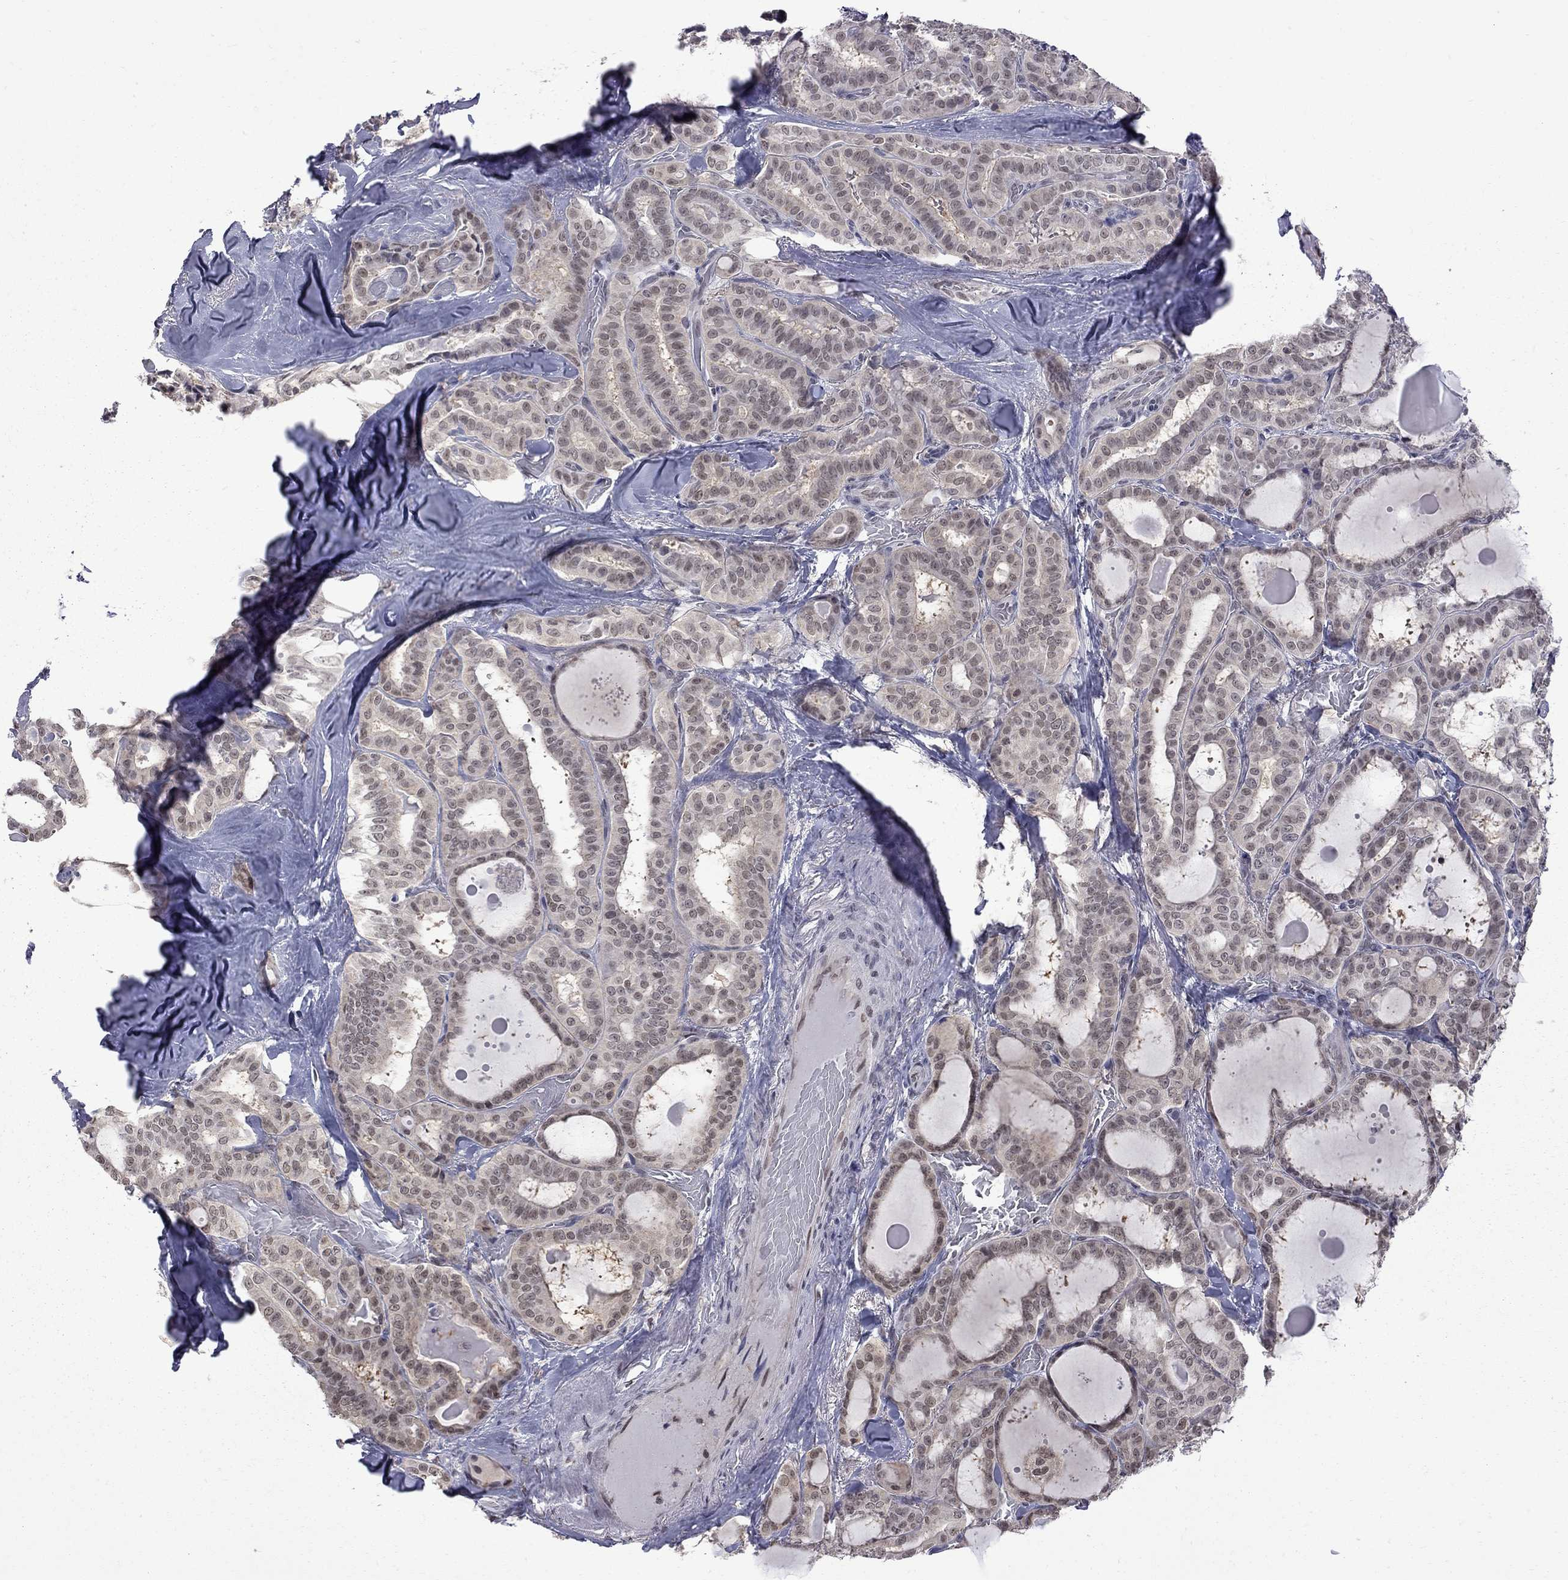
{"staining": {"intensity": "weak", "quantity": "<25%", "location": "cytoplasmic/membranous,nuclear"}, "tissue": "thyroid cancer", "cell_type": "Tumor cells", "image_type": "cancer", "snomed": [{"axis": "morphology", "description": "Papillary adenocarcinoma, NOS"}, {"axis": "topography", "description": "Thyroid gland"}], "caption": "Photomicrograph shows no protein positivity in tumor cells of thyroid papillary adenocarcinoma tissue.", "gene": "RFWD3", "patient": {"sex": "female", "age": 39}}